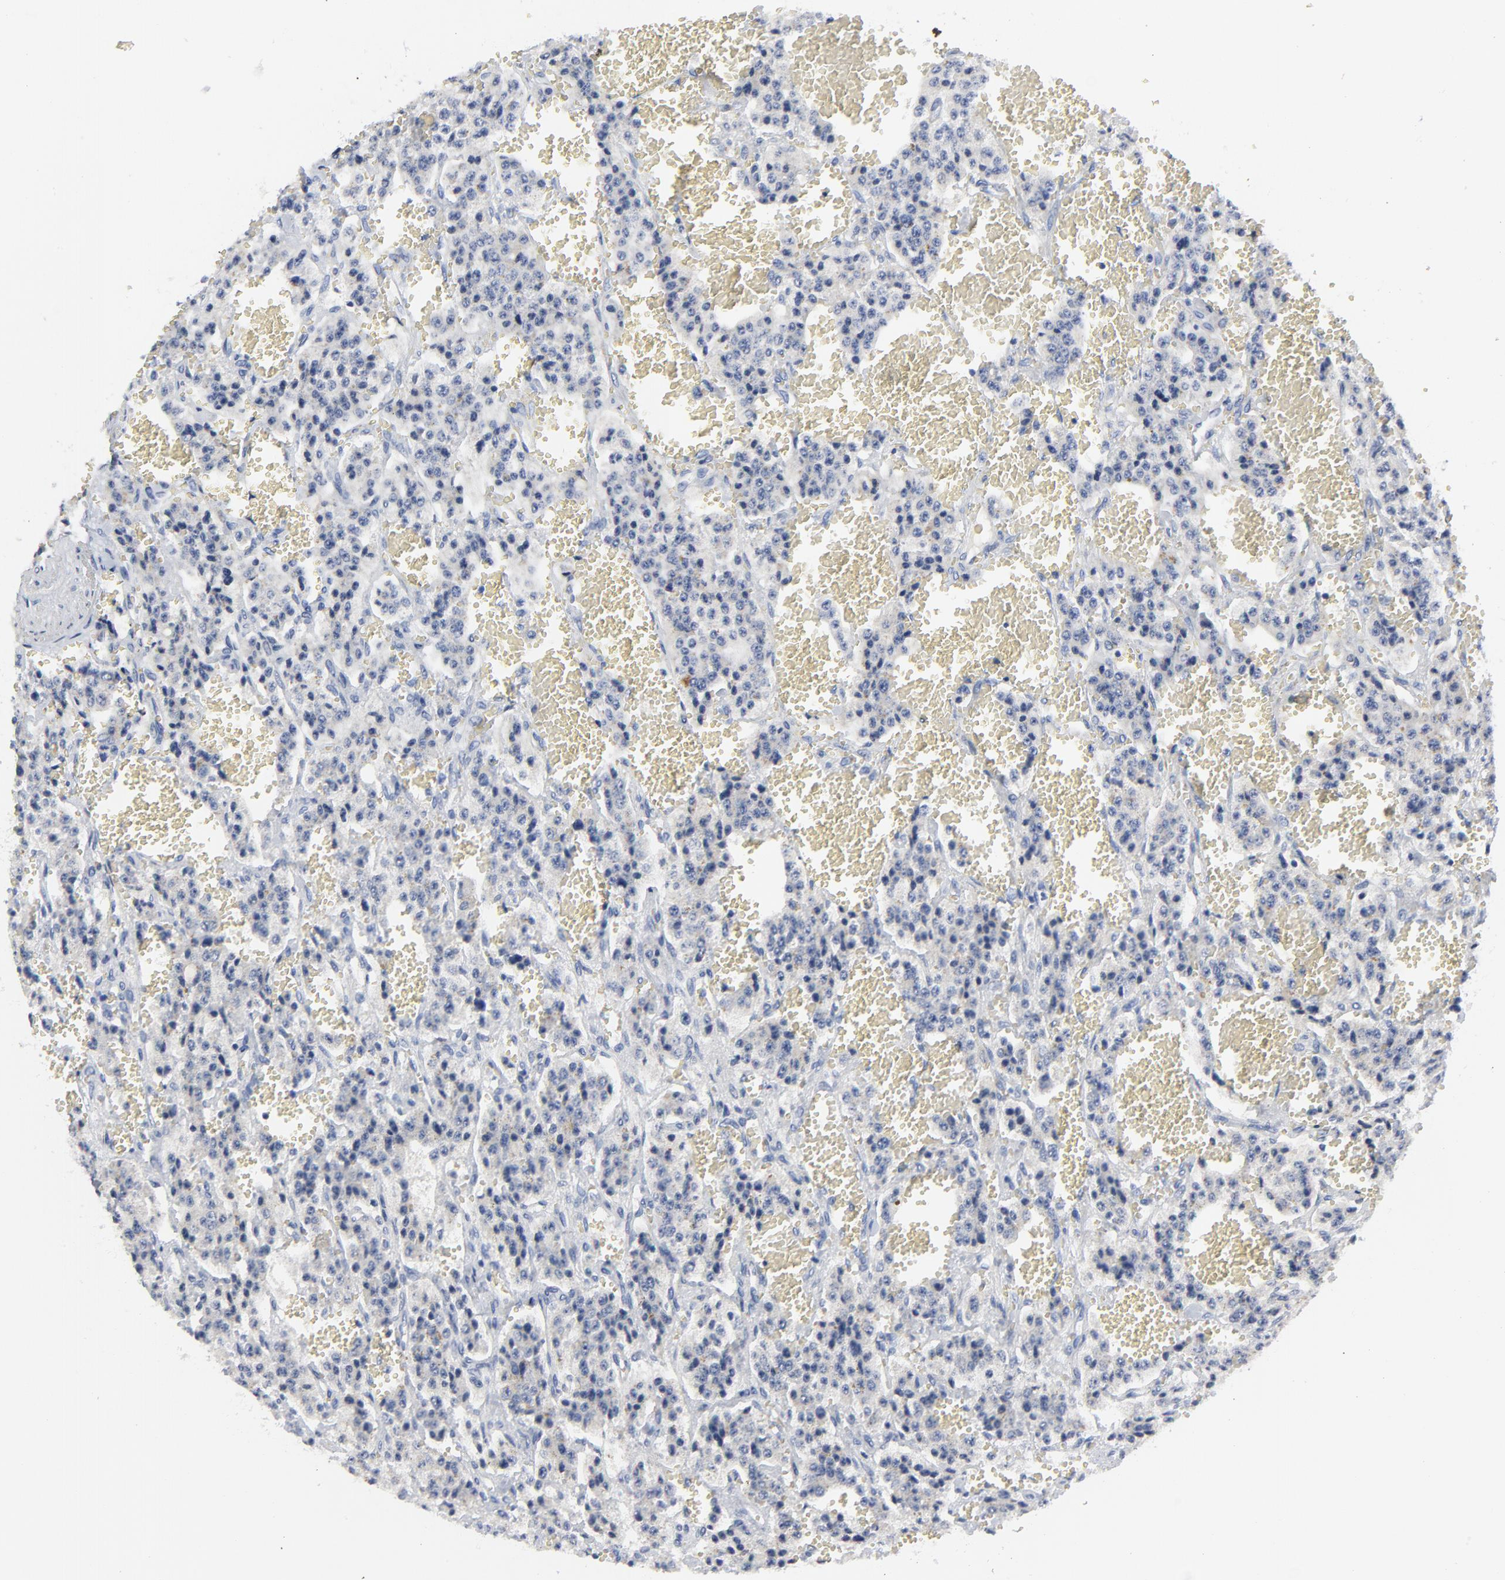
{"staining": {"intensity": "negative", "quantity": "none", "location": "none"}, "tissue": "carcinoid", "cell_type": "Tumor cells", "image_type": "cancer", "snomed": [{"axis": "morphology", "description": "Carcinoid, malignant, NOS"}, {"axis": "topography", "description": "Small intestine"}], "caption": "High power microscopy micrograph of an IHC photomicrograph of malignant carcinoid, revealing no significant staining in tumor cells.", "gene": "CDK1", "patient": {"sex": "male", "age": 52}}